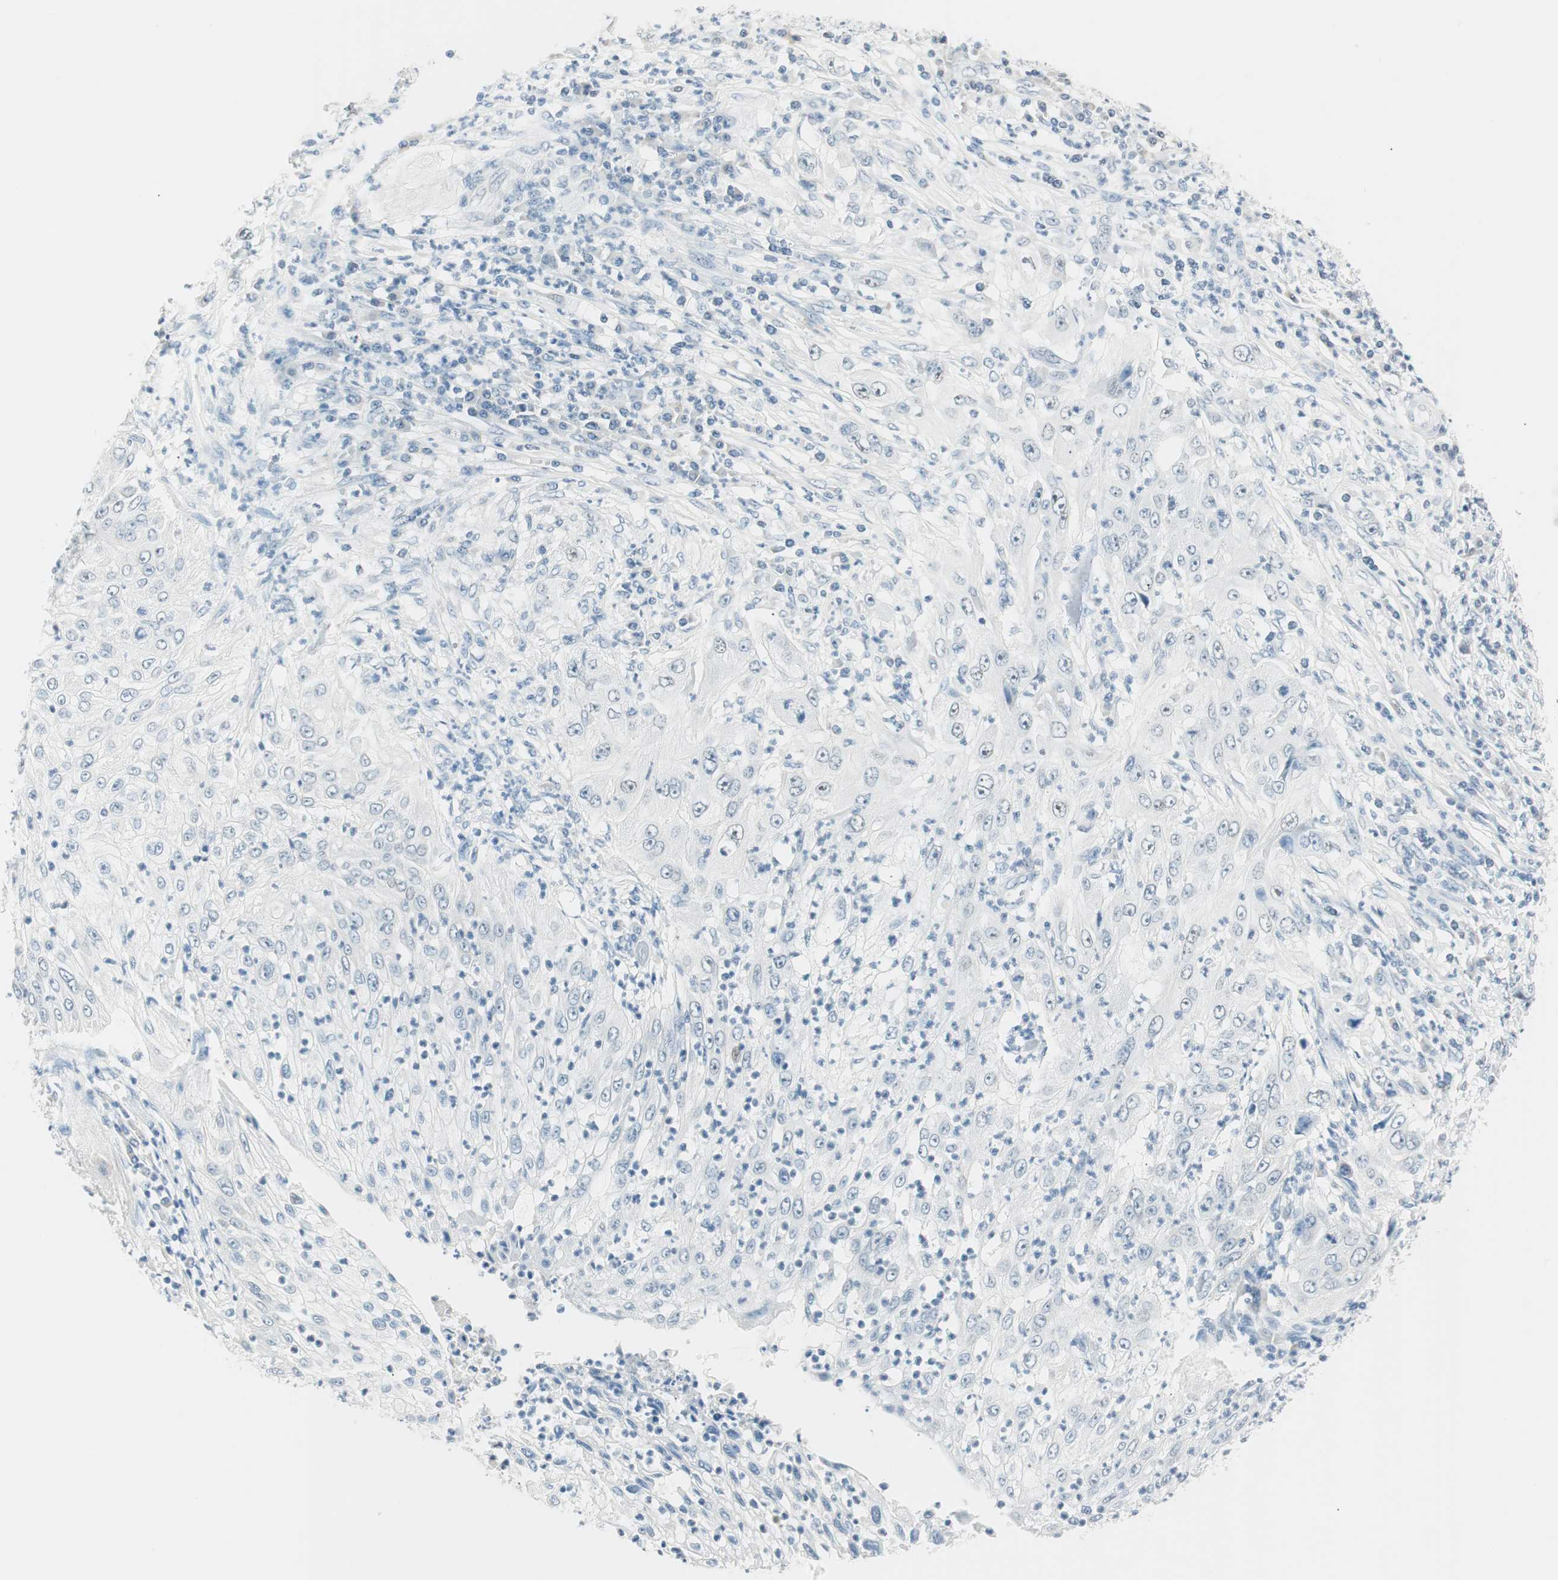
{"staining": {"intensity": "negative", "quantity": "none", "location": "none"}, "tissue": "lung cancer", "cell_type": "Tumor cells", "image_type": "cancer", "snomed": [{"axis": "morphology", "description": "Inflammation, NOS"}, {"axis": "morphology", "description": "Squamous cell carcinoma, NOS"}, {"axis": "topography", "description": "Lymph node"}, {"axis": "topography", "description": "Soft tissue"}, {"axis": "topography", "description": "Lung"}], "caption": "This is an IHC photomicrograph of human lung squamous cell carcinoma. There is no positivity in tumor cells.", "gene": "HOXB13", "patient": {"sex": "male", "age": 66}}